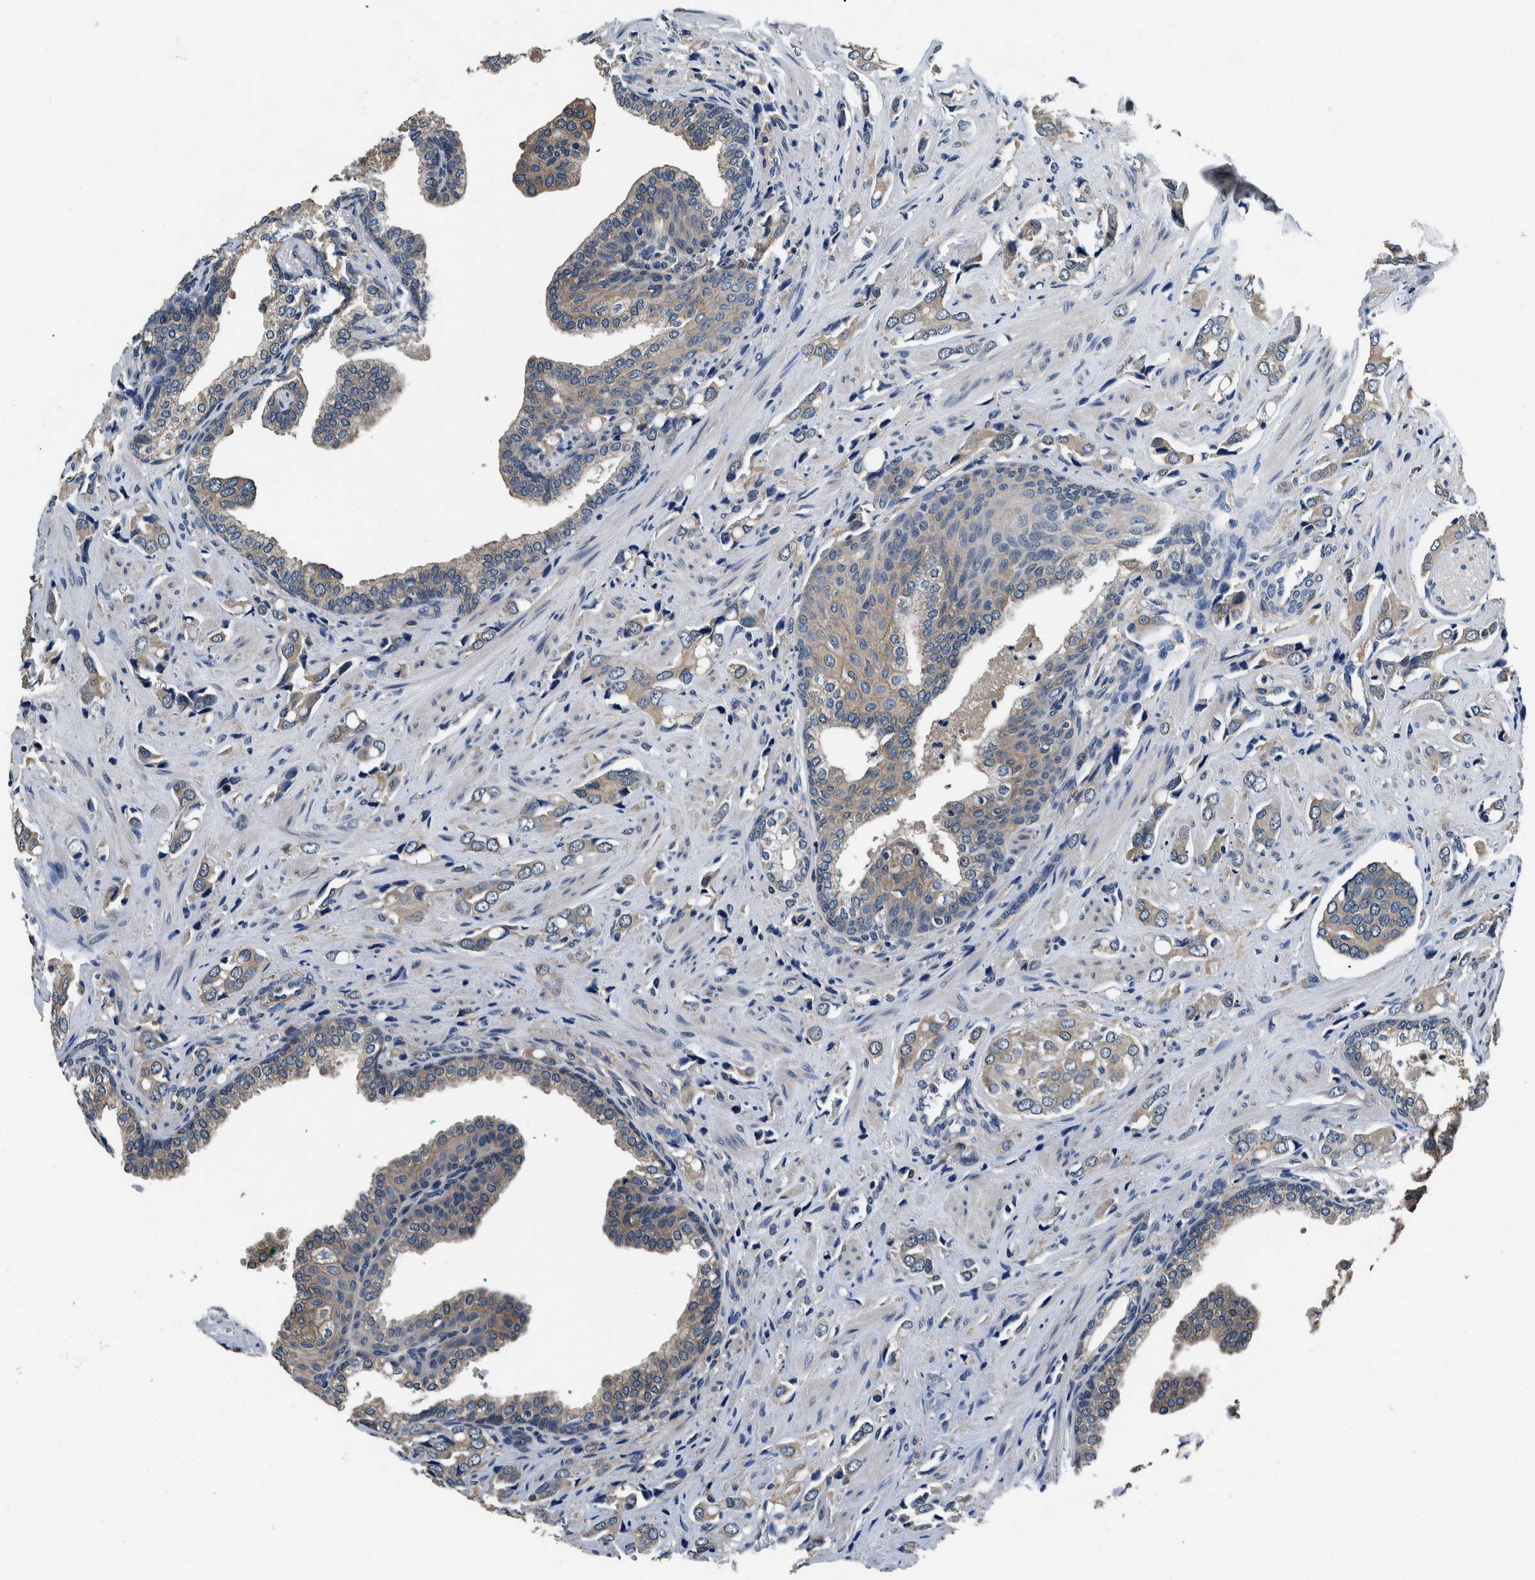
{"staining": {"intensity": "weak", "quantity": "25%-75%", "location": "cytoplasmic/membranous"}, "tissue": "prostate cancer", "cell_type": "Tumor cells", "image_type": "cancer", "snomed": [{"axis": "morphology", "description": "Adenocarcinoma, High grade"}, {"axis": "topography", "description": "Prostate"}], "caption": "Brown immunohistochemical staining in human prostate cancer (adenocarcinoma (high-grade)) shows weak cytoplasmic/membranous expression in about 25%-75% of tumor cells.", "gene": "NIBAN2", "patient": {"sex": "male", "age": 52}}